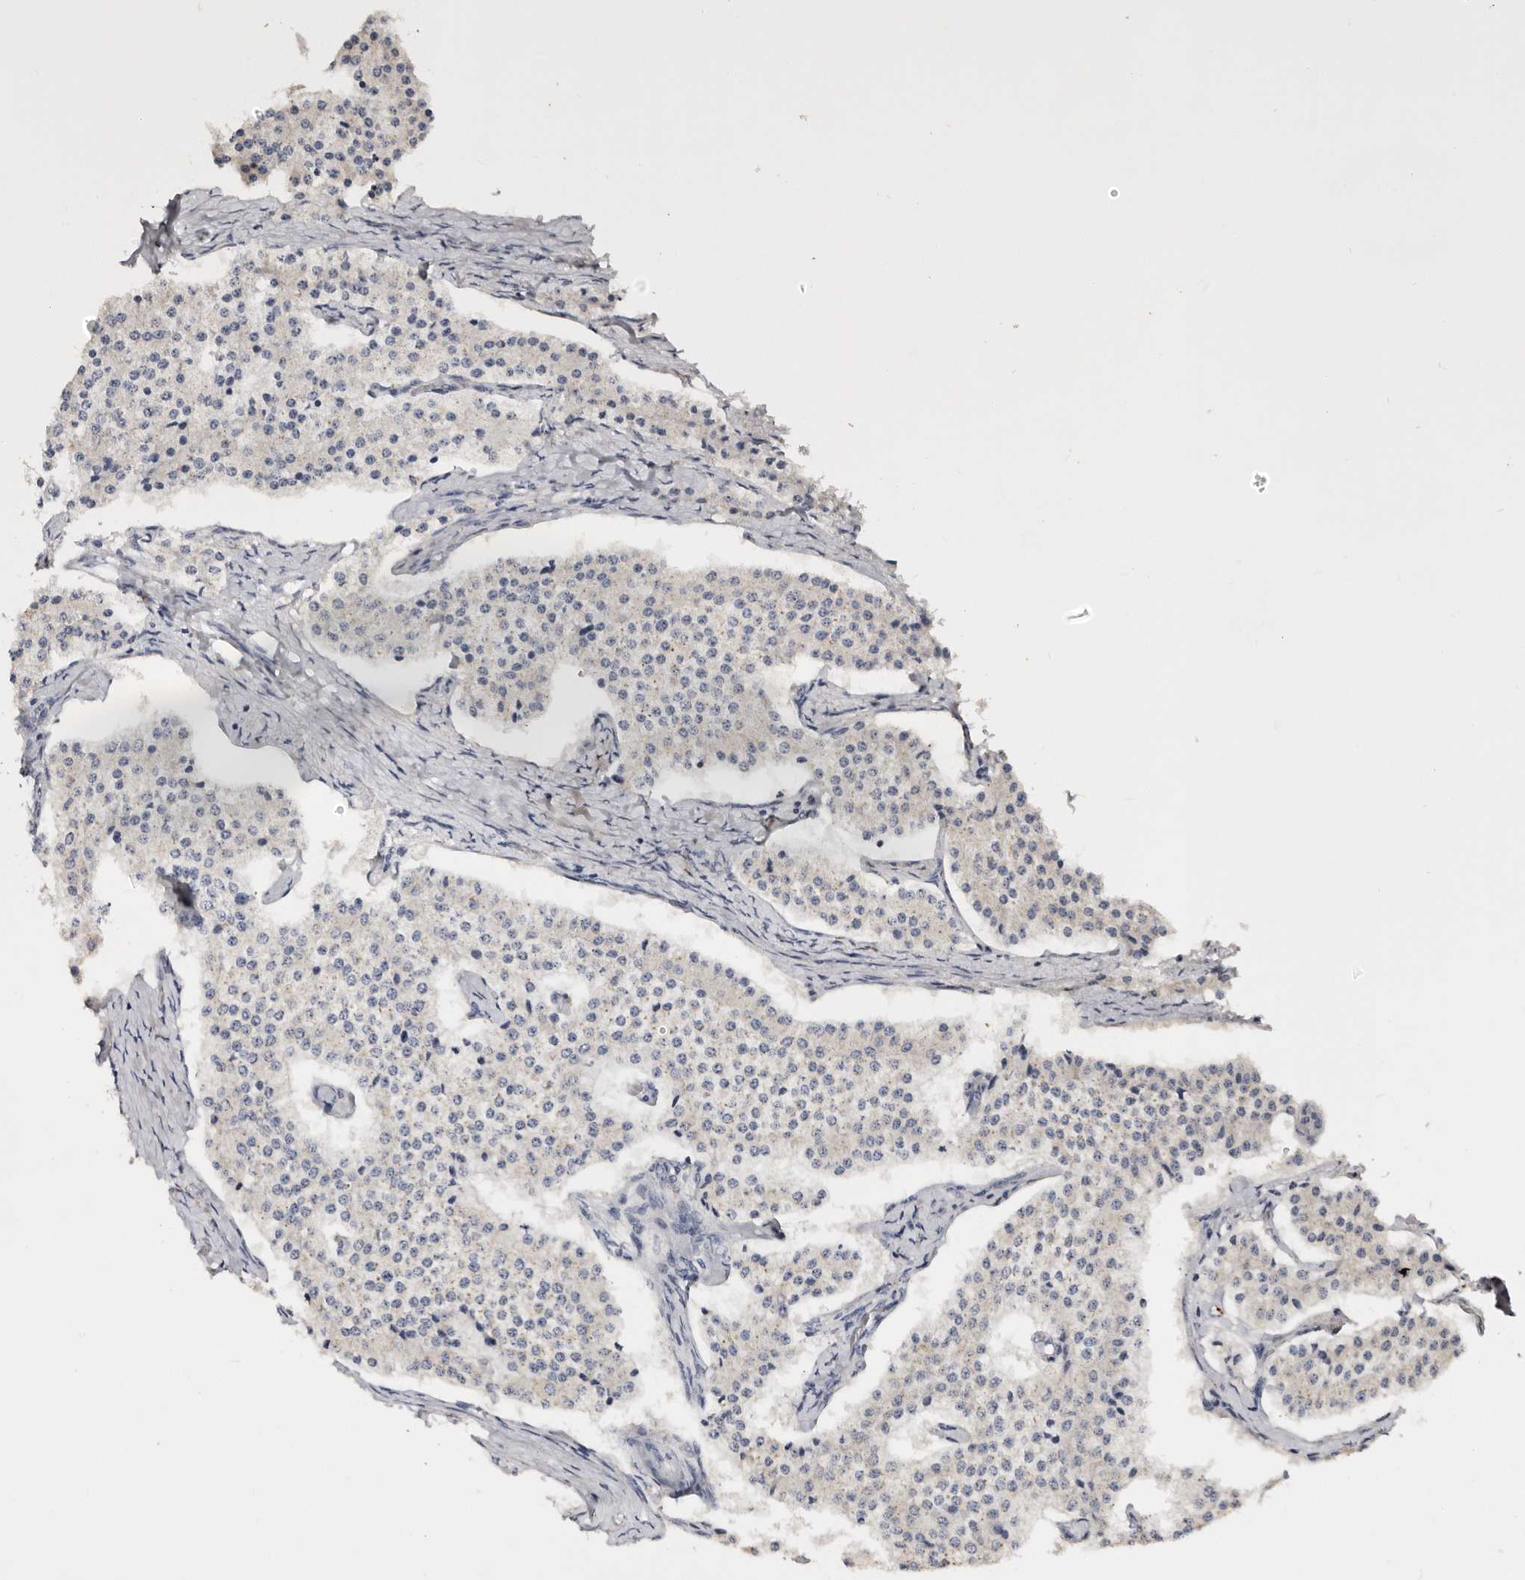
{"staining": {"intensity": "negative", "quantity": "none", "location": "none"}, "tissue": "carcinoid", "cell_type": "Tumor cells", "image_type": "cancer", "snomed": [{"axis": "morphology", "description": "Carcinoid, malignant, NOS"}, {"axis": "topography", "description": "Colon"}], "caption": "Image shows no significant protein positivity in tumor cells of malignant carcinoid.", "gene": "LGALS7B", "patient": {"sex": "female", "age": 52}}